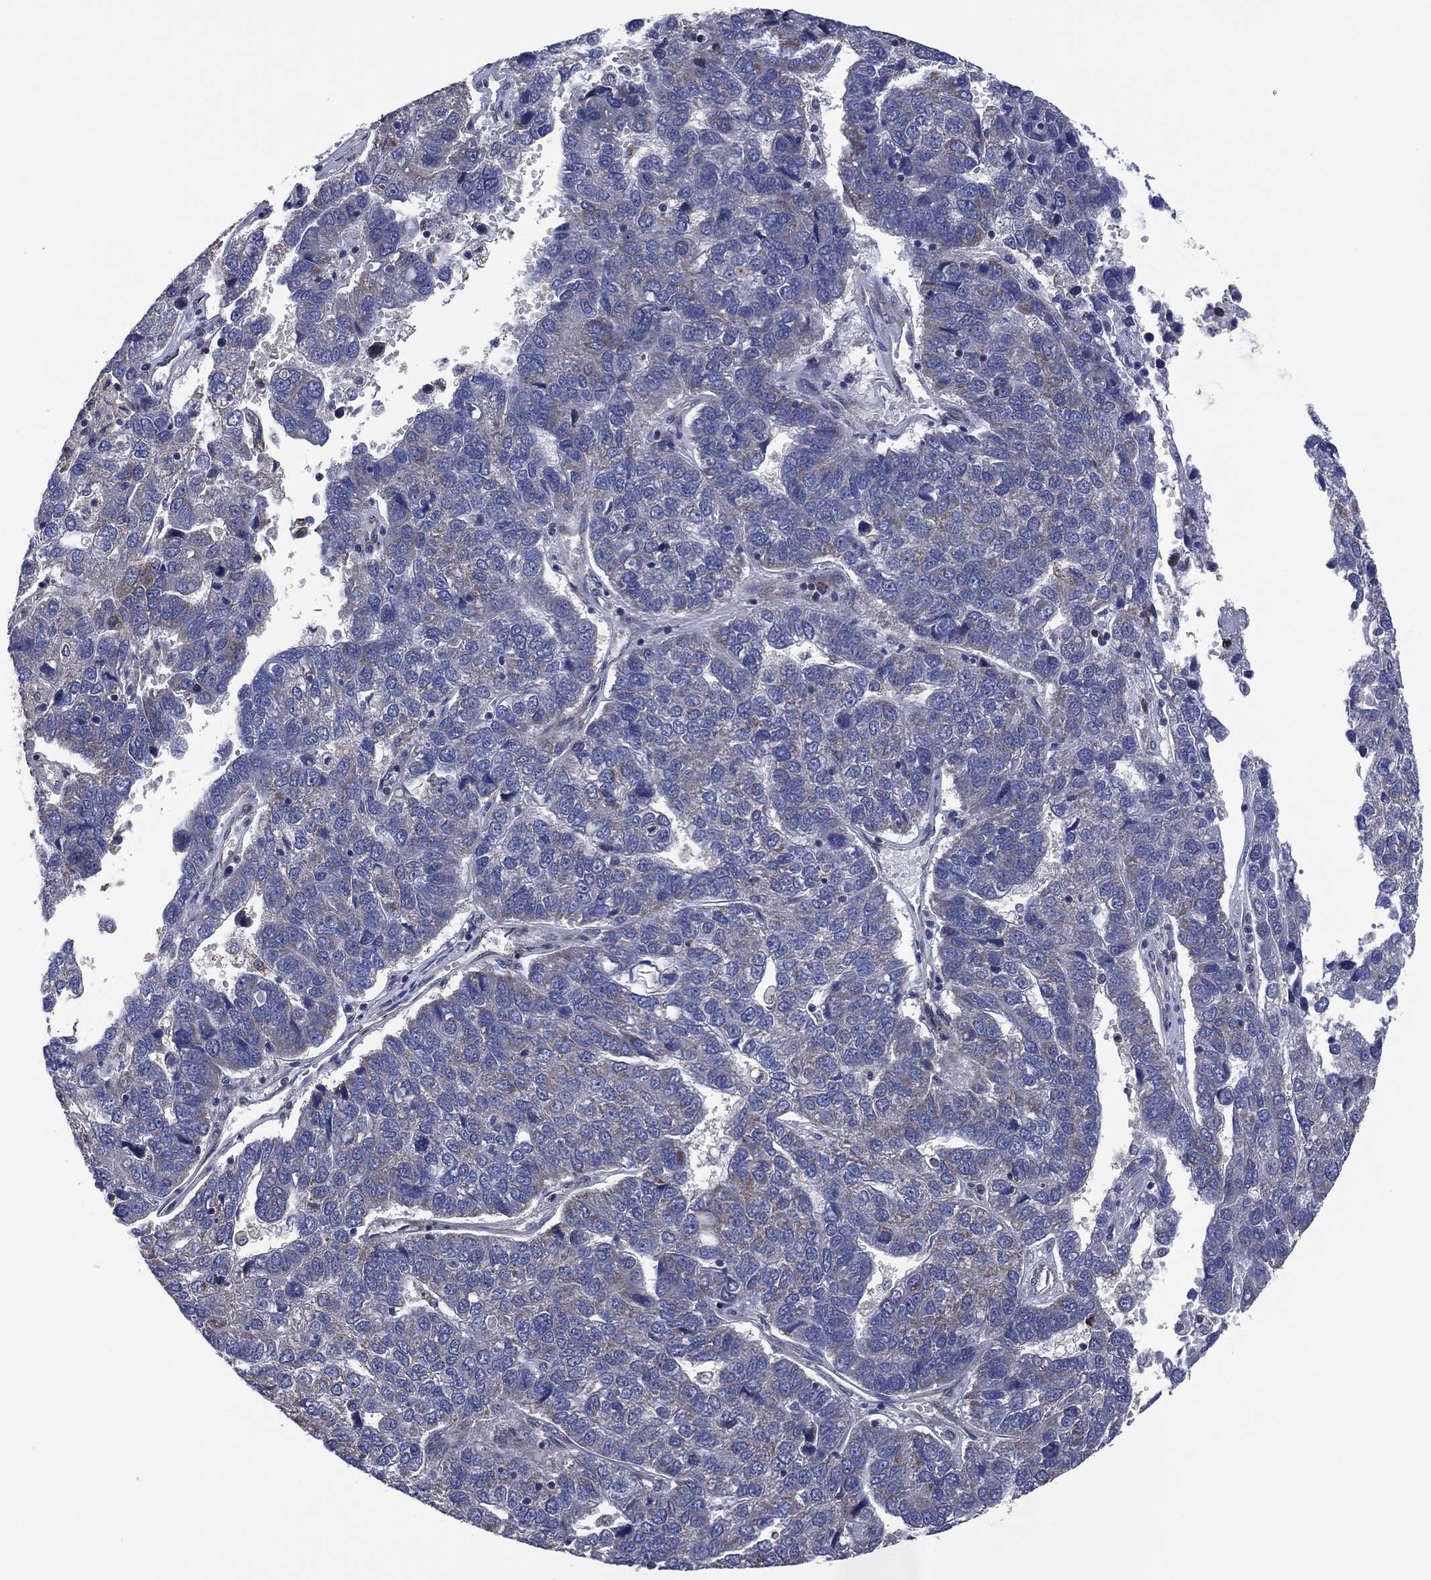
{"staining": {"intensity": "negative", "quantity": "none", "location": "none"}, "tissue": "pancreatic cancer", "cell_type": "Tumor cells", "image_type": "cancer", "snomed": [{"axis": "morphology", "description": "Adenocarcinoma, NOS"}, {"axis": "topography", "description": "Pancreas"}], "caption": "Adenocarcinoma (pancreatic) was stained to show a protein in brown. There is no significant positivity in tumor cells.", "gene": "HTD2", "patient": {"sex": "female", "age": 61}}